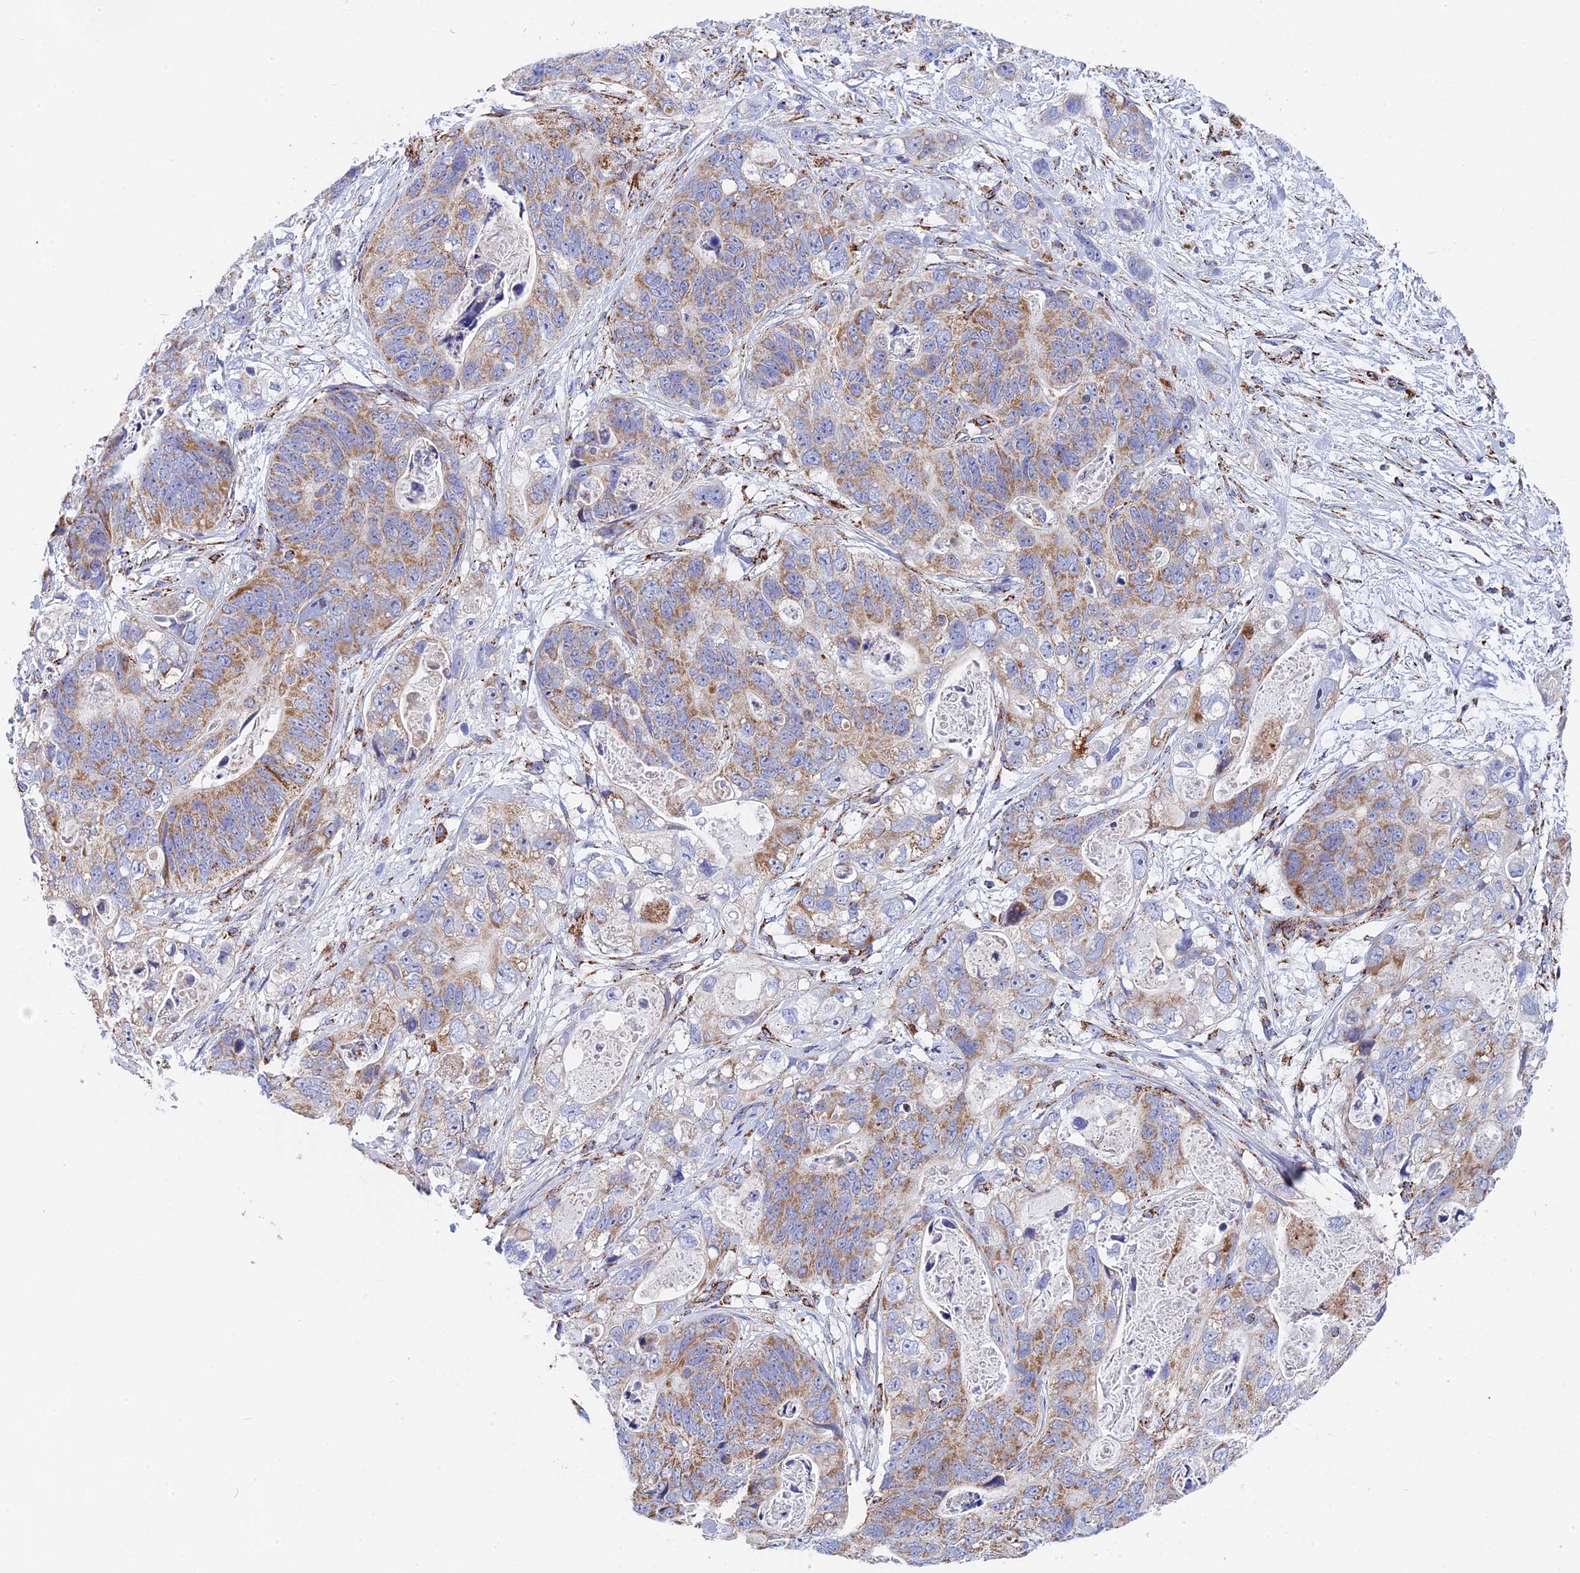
{"staining": {"intensity": "moderate", "quantity": "25%-75%", "location": "cytoplasmic/membranous"}, "tissue": "stomach cancer", "cell_type": "Tumor cells", "image_type": "cancer", "snomed": [{"axis": "morphology", "description": "Adenocarcinoma, NOS"}, {"axis": "topography", "description": "Stomach"}], "caption": "Immunohistochemical staining of human stomach cancer (adenocarcinoma) reveals medium levels of moderate cytoplasmic/membranous protein expression in approximately 25%-75% of tumor cells.", "gene": "NDUFA5", "patient": {"sex": "female", "age": 89}}